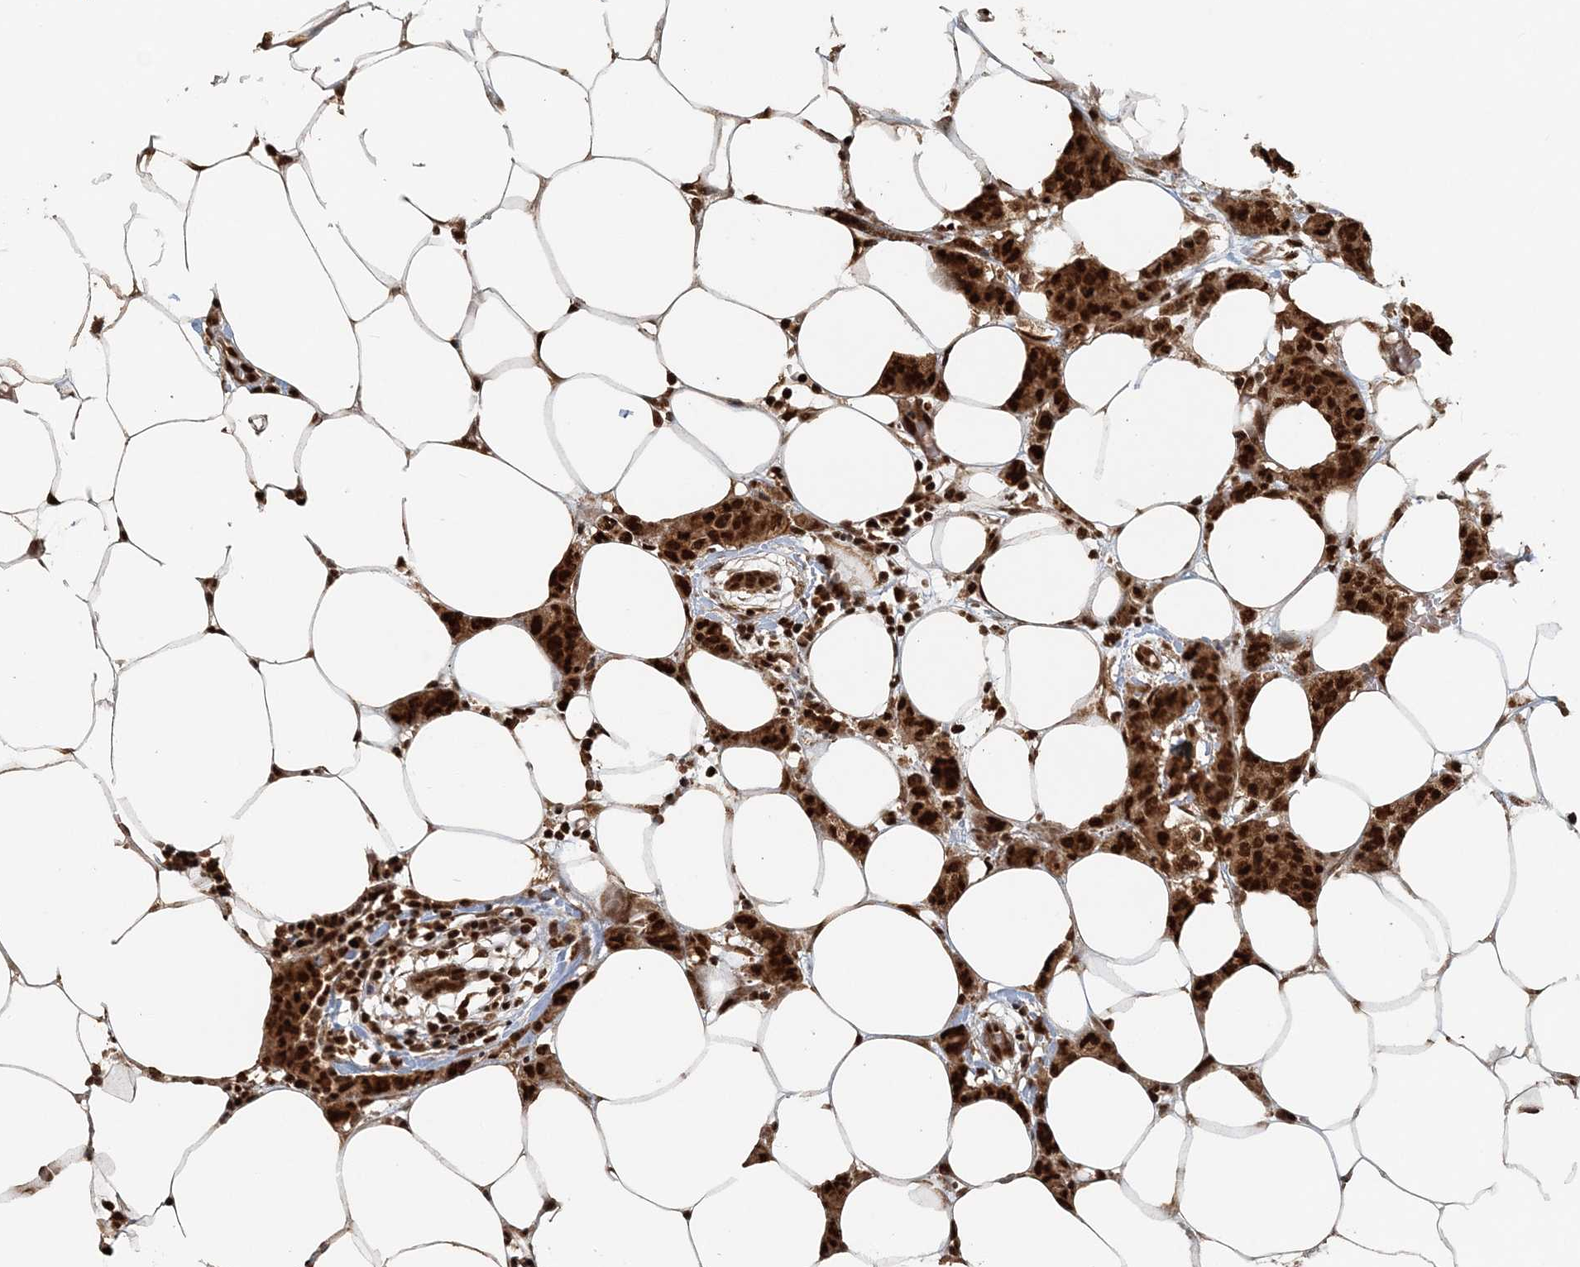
{"staining": {"intensity": "strong", "quantity": ">75%", "location": "cytoplasmic/membranous,nuclear"}, "tissue": "breast cancer", "cell_type": "Tumor cells", "image_type": "cancer", "snomed": [{"axis": "morphology", "description": "Normal tissue, NOS"}, {"axis": "morphology", "description": "Duct carcinoma"}, {"axis": "topography", "description": "Breast"}], "caption": "Strong cytoplasmic/membranous and nuclear staining is appreciated in about >75% of tumor cells in breast cancer (infiltrating ductal carcinoma).", "gene": "ARHGAP35", "patient": {"sex": "female", "age": 40}}